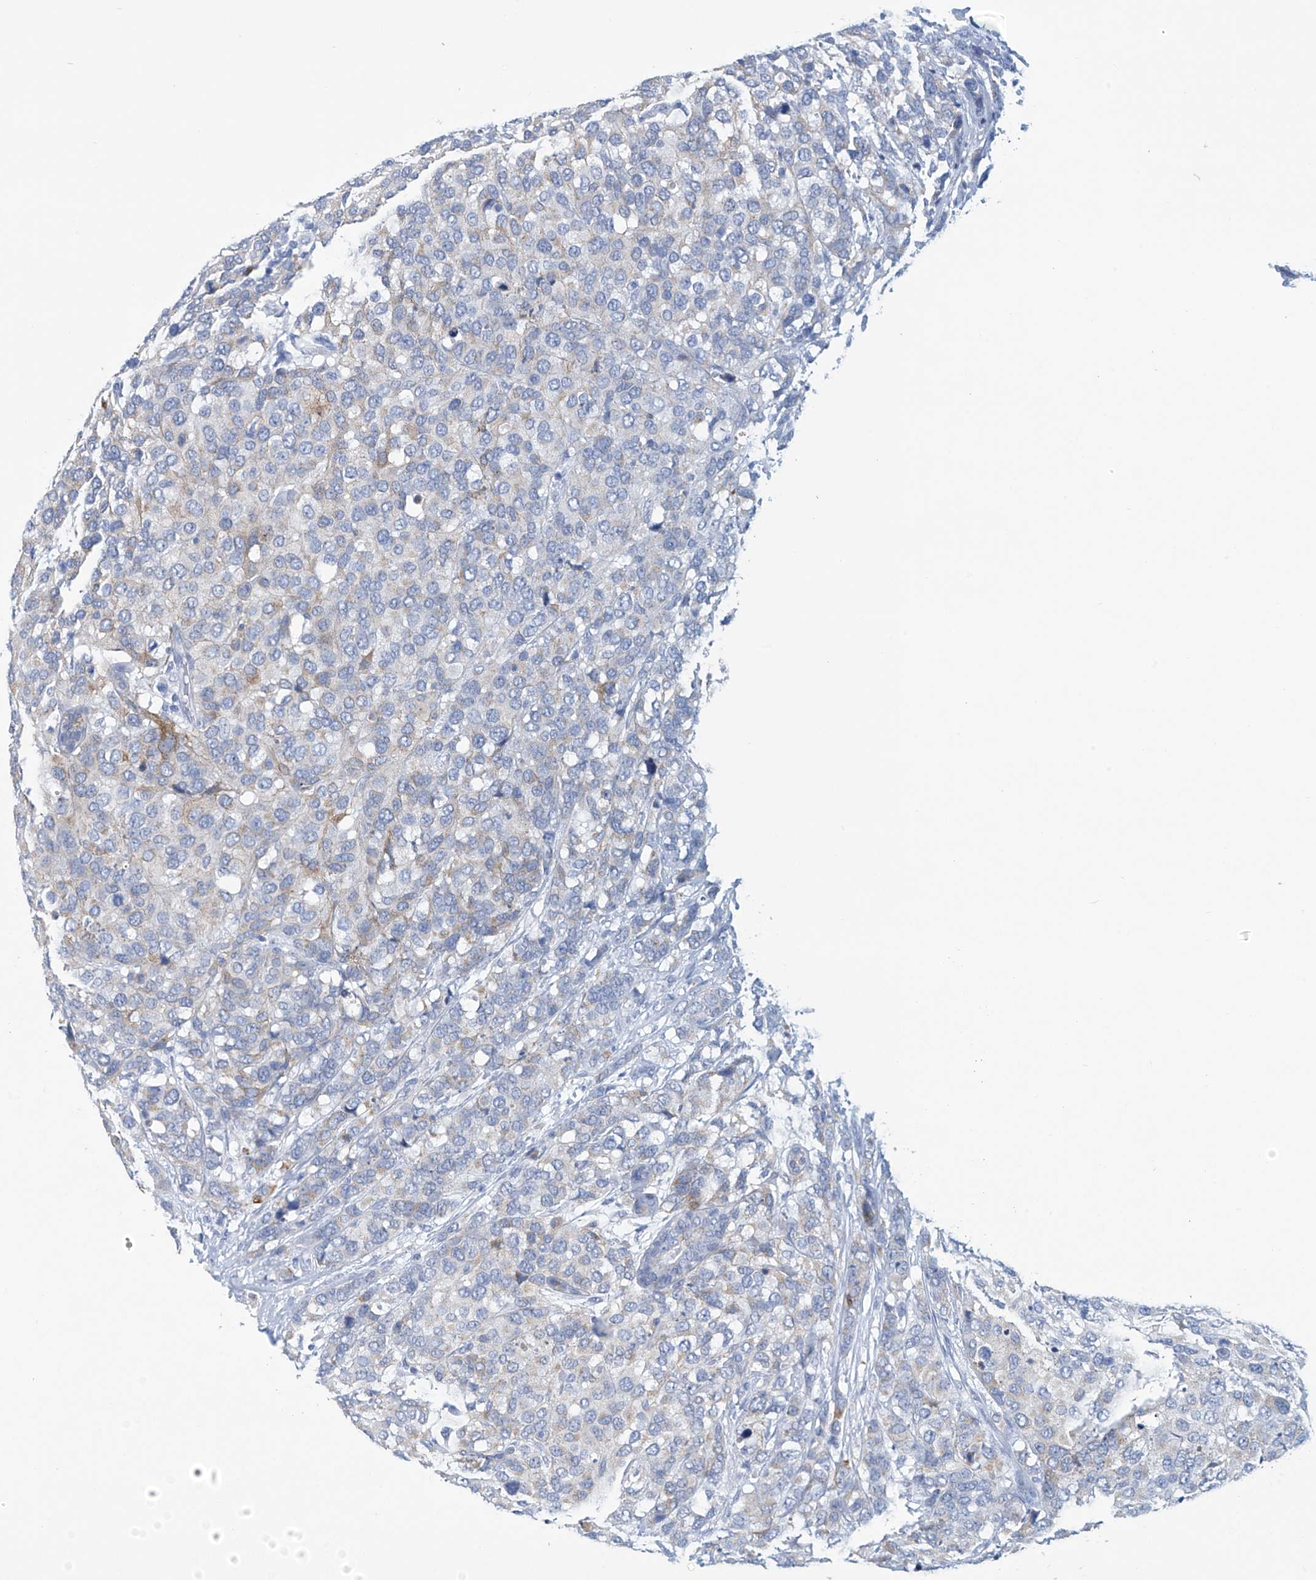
{"staining": {"intensity": "weak", "quantity": "<25%", "location": "cytoplasmic/membranous"}, "tissue": "breast cancer", "cell_type": "Tumor cells", "image_type": "cancer", "snomed": [{"axis": "morphology", "description": "Lobular carcinoma"}, {"axis": "topography", "description": "Breast"}], "caption": "This is an immunohistochemistry (IHC) histopathology image of breast cancer. There is no expression in tumor cells.", "gene": "DSP", "patient": {"sex": "female", "age": 59}}